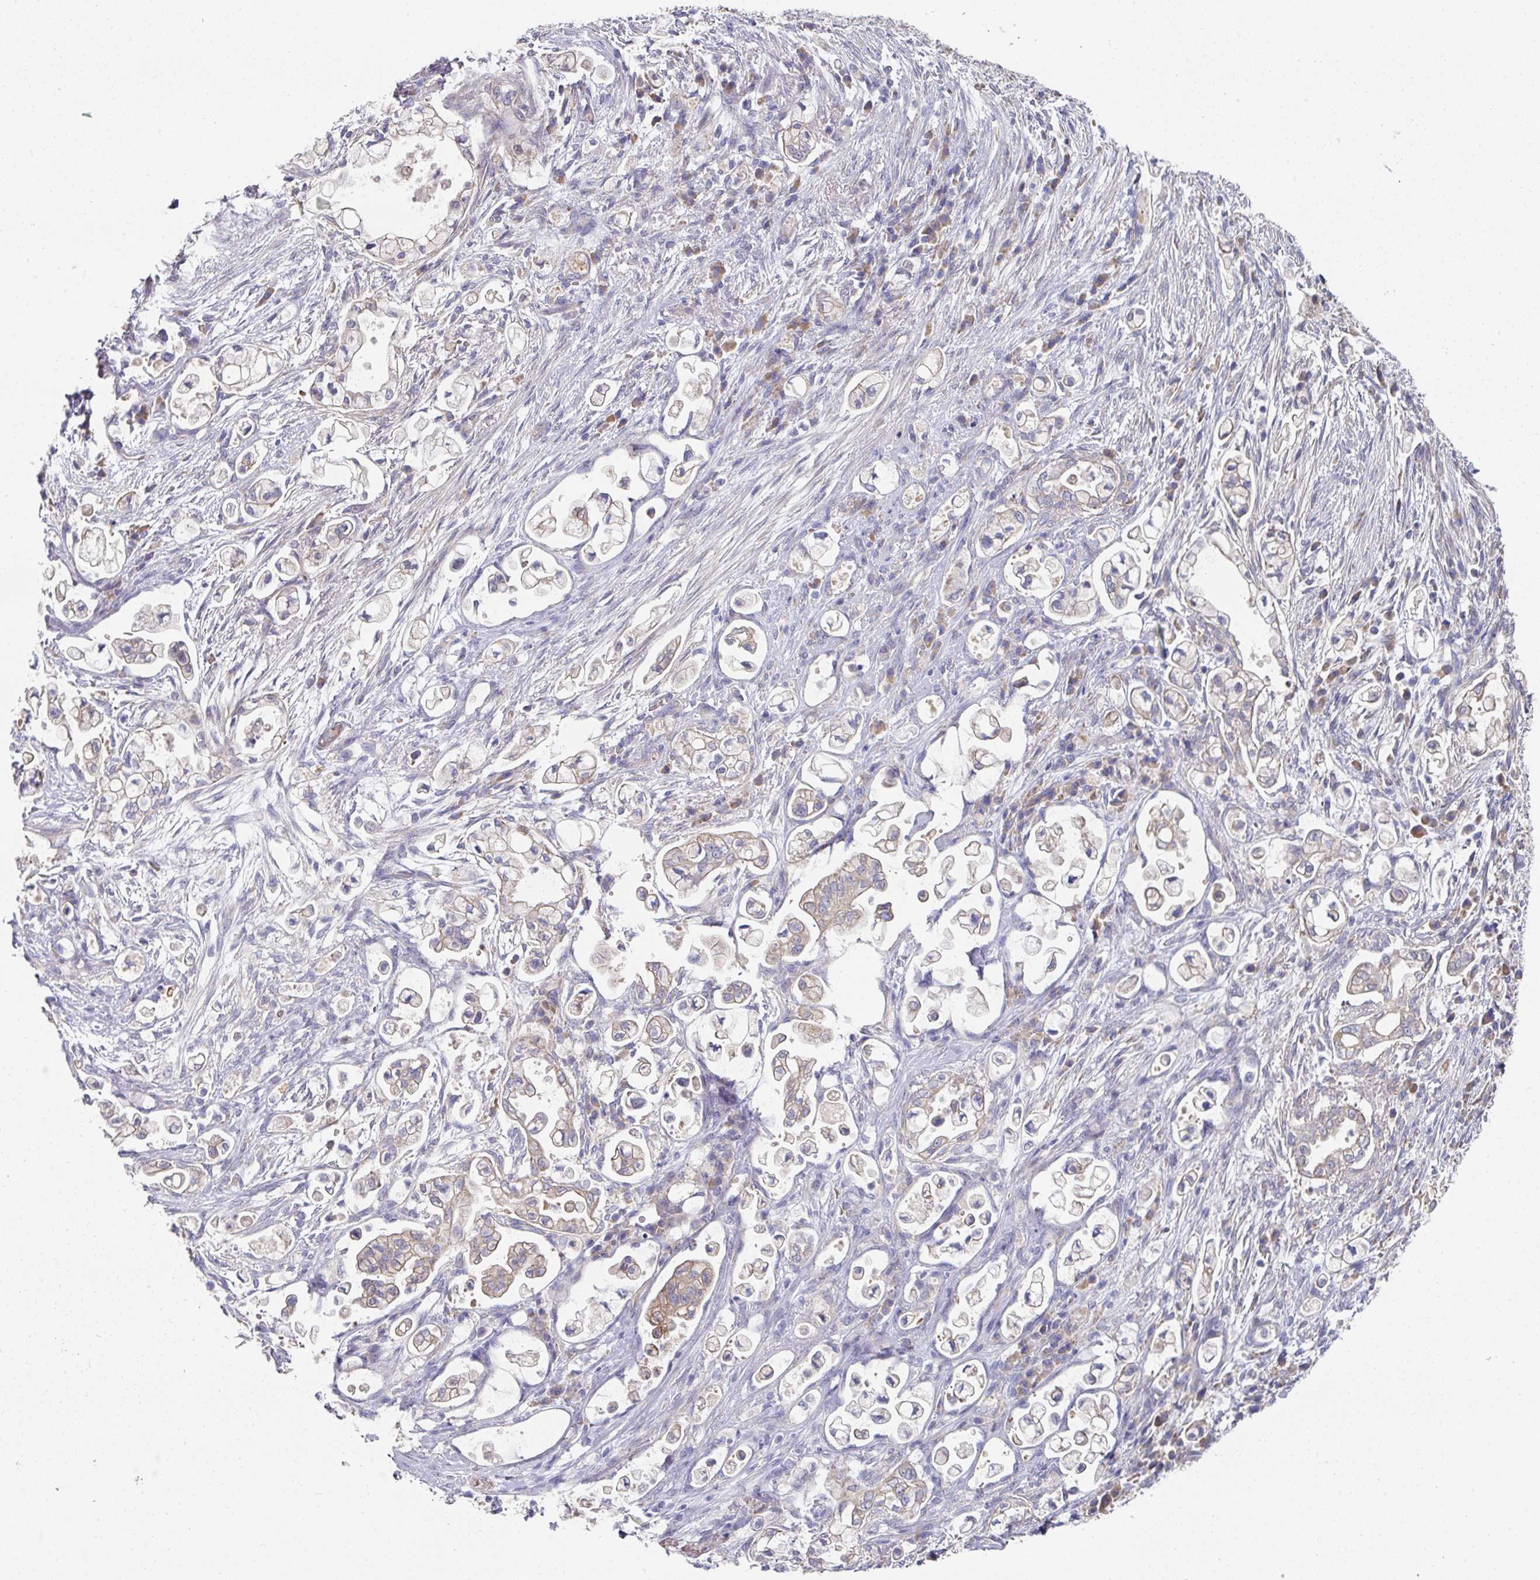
{"staining": {"intensity": "weak", "quantity": "<25%", "location": "cytoplasmic/membranous"}, "tissue": "pancreatic cancer", "cell_type": "Tumor cells", "image_type": "cancer", "snomed": [{"axis": "morphology", "description": "Adenocarcinoma, NOS"}, {"axis": "topography", "description": "Pancreas"}], "caption": "A photomicrograph of pancreatic adenocarcinoma stained for a protein displays no brown staining in tumor cells.", "gene": "PYROXD2", "patient": {"sex": "female", "age": 69}}